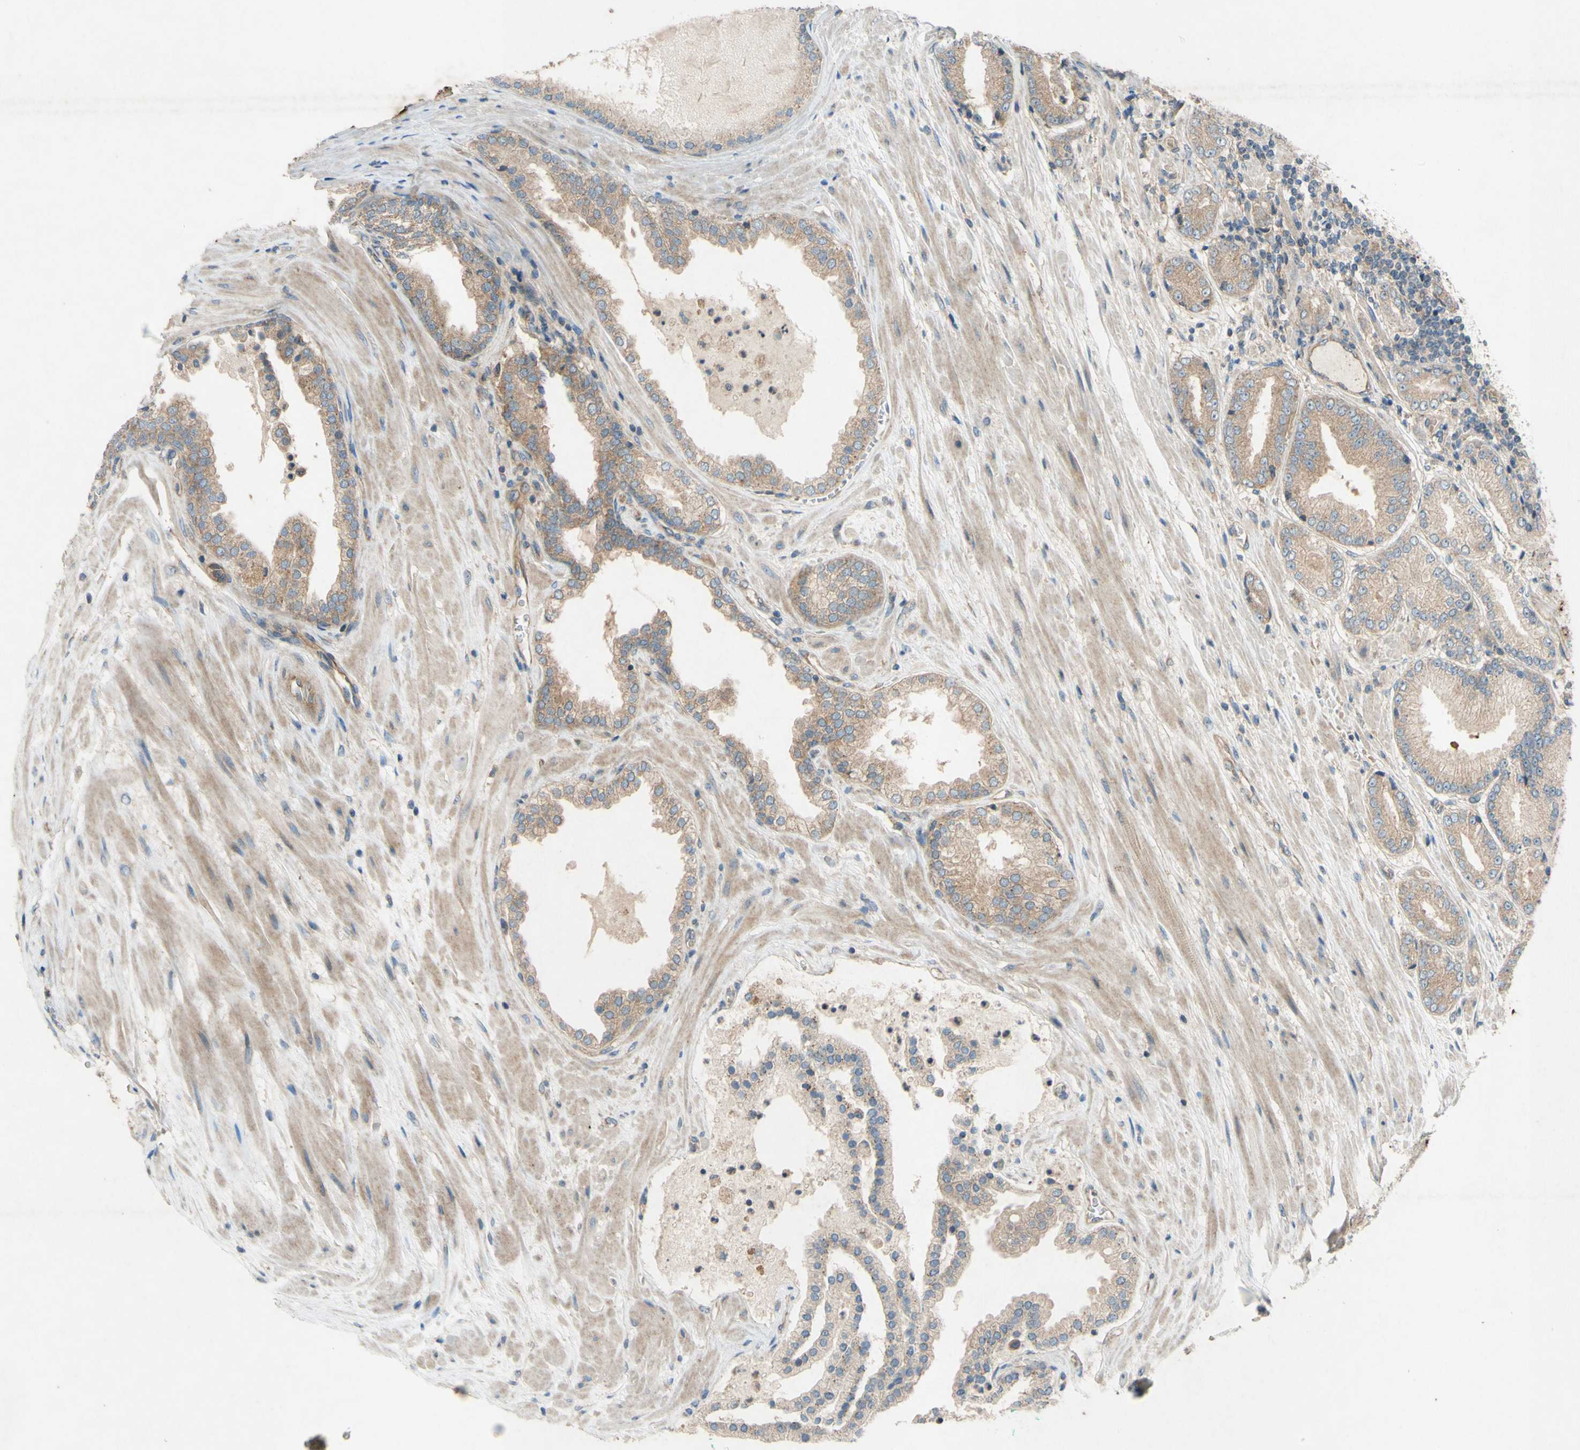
{"staining": {"intensity": "weak", "quantity": ">75%", "location": "cytoplasmic/membranous"}, "tissue": "prostate cancer", "cell_type": "Tumor cells", "image_type": "cancer", "snomed": [{"axis": "morphology", "description": "Adenocarcinoma, High grade"}, {"axis": "topography", "description": "Prostate"}], "caption": "Protein staining reveals weak cytoplasmic/membranous staining in approximately >75% of tumor cells in prostate cancer. (Stains: DAB in brown, nuclei in blue, Microscopy: brightfield microscopy at high magnification).", "gene": "TST", "patient": {"sex": "male", "age": 59}}